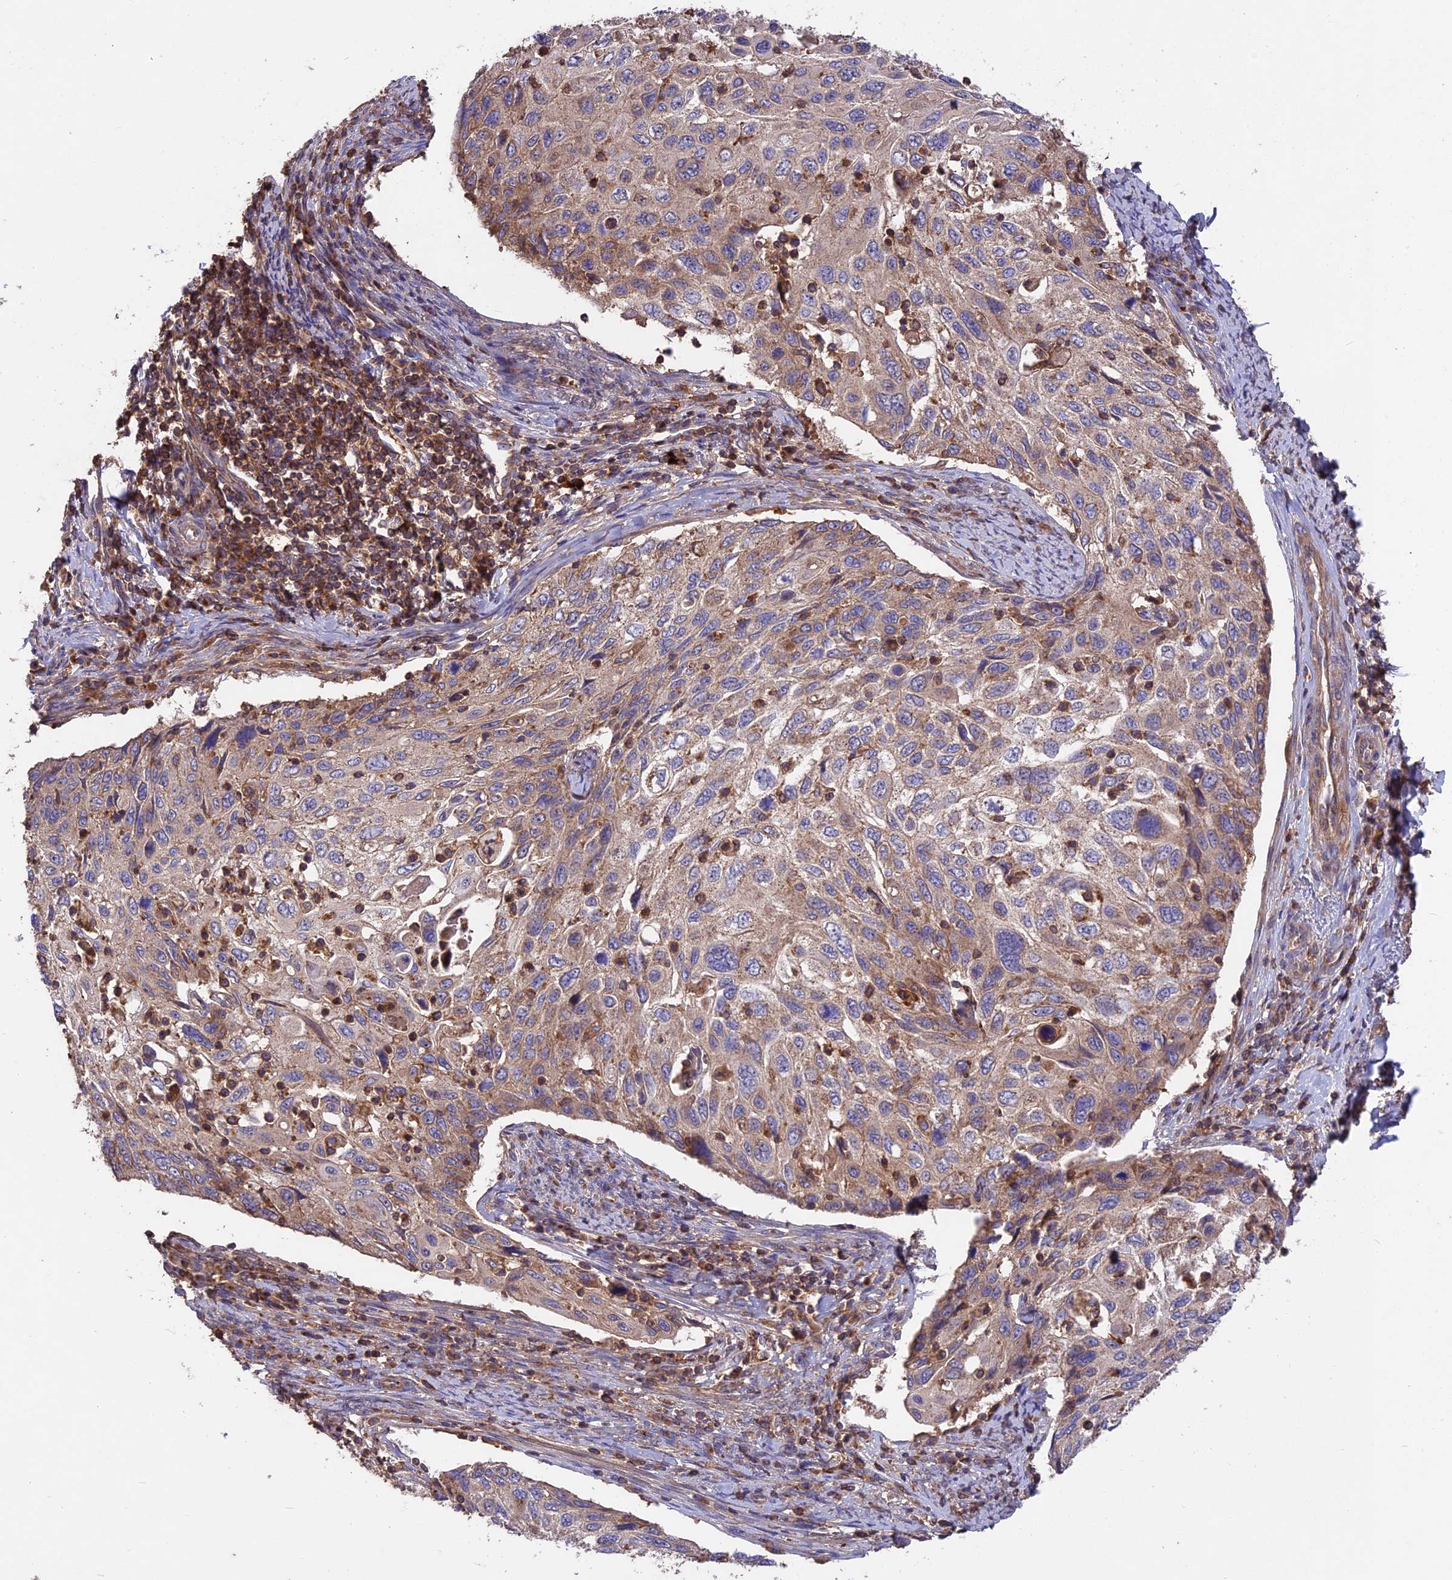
{"staining": {"intensity": "weak", "quantity": ">75%", "location": "cytoplasmic/membranous"}, "tissue": "cervical cancer", "cell_type": "Tumor cells", "image_type": "cancer", "snomed": [{"axis": "morphology", "description": "Squamous cell carcinoma, NOS"}, {"axis": "topography", "description": "Cervix"}], "caption": "Immunohistochemistry (IHC) of human cervical squamous cell carcinoma demonstrates low levels of weak cytoplasmic/membranous expression in about >75% of tumor cells.", "gene": "NUDT8", "patient": {"sex": "female", "age": 70}}